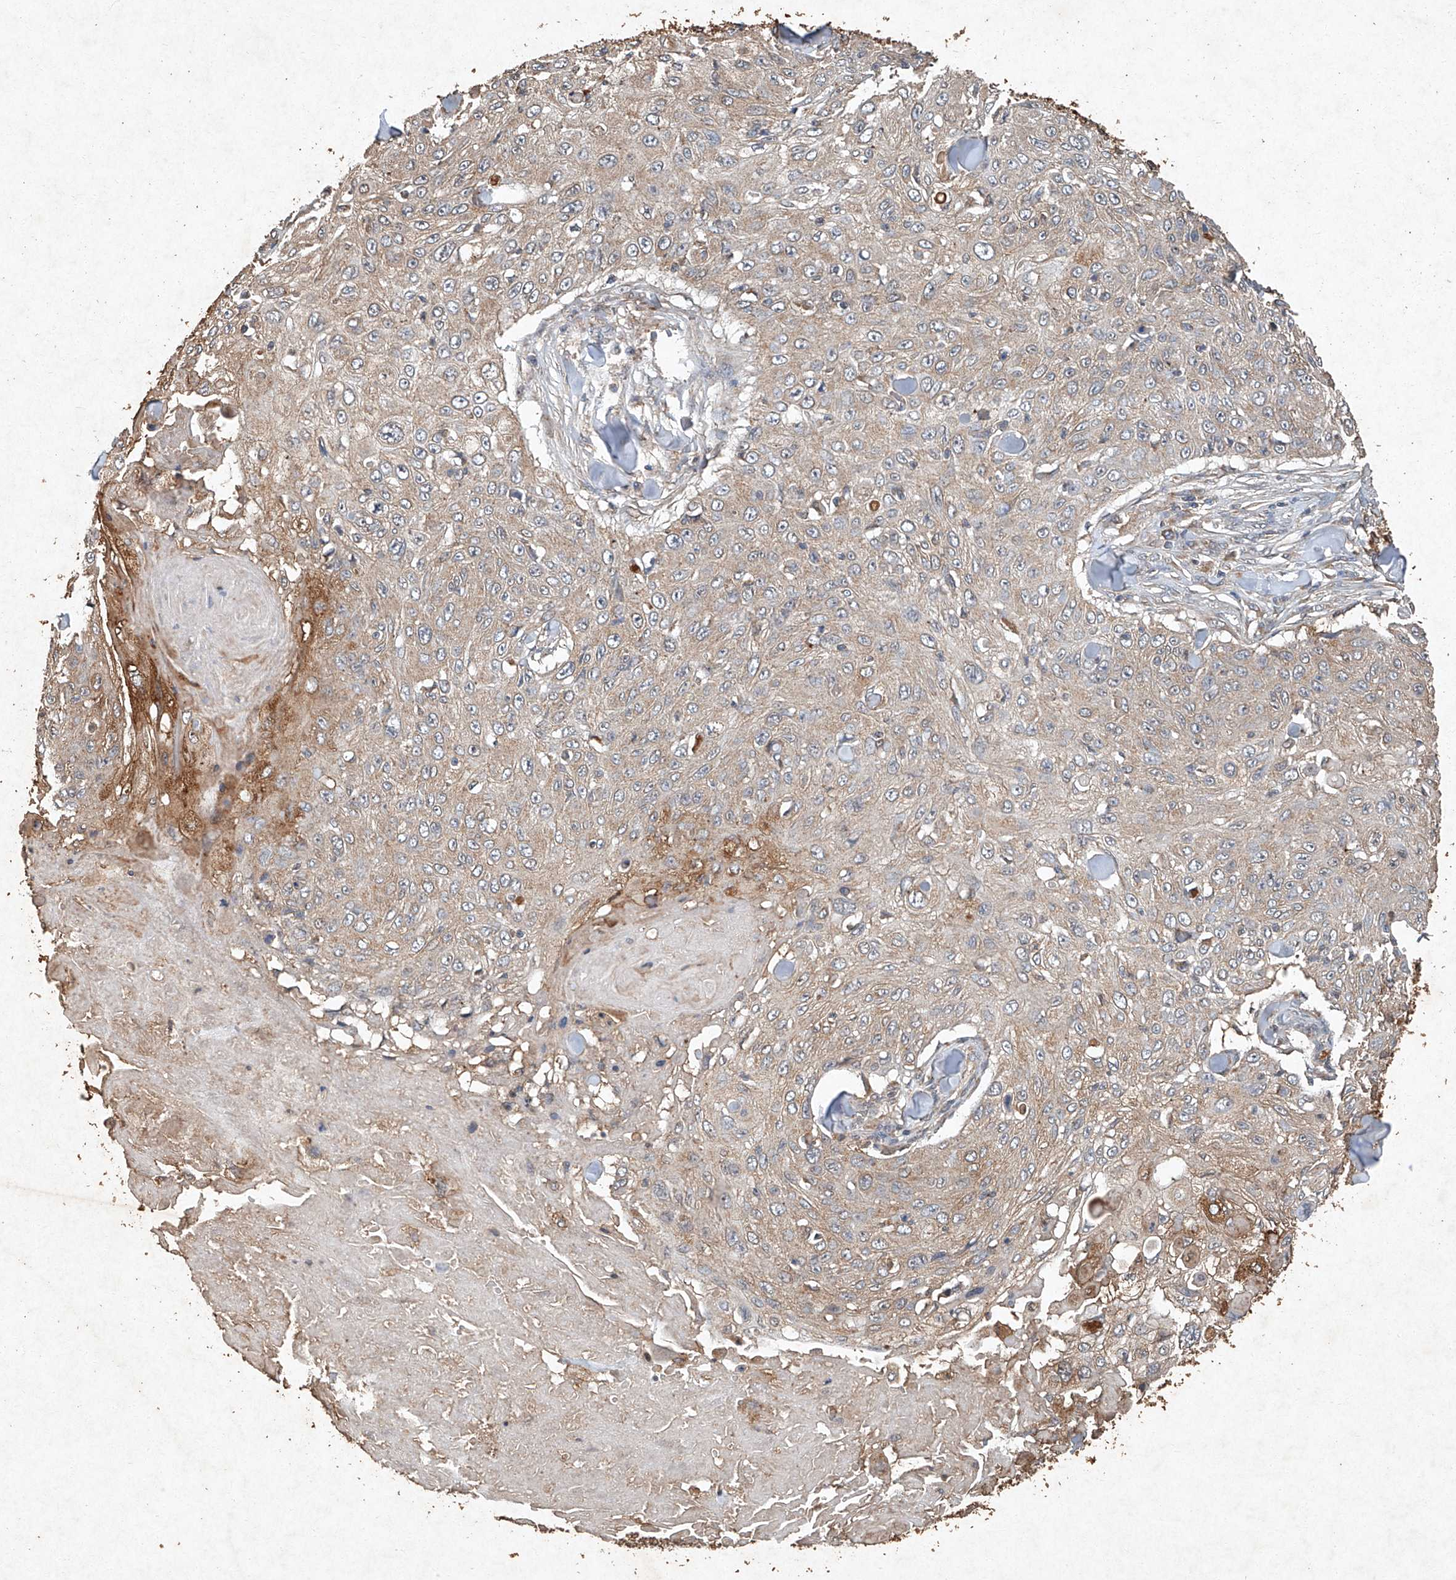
{"staining": {"intensity": "weak", "quantity": "25%-75%", "location": "cytoplasmic/membranous"}, "tissue": "skin cancer", "cell_type": "Tumor cells", "image_type": "cancer", "snomed": [{"axis": "morphology", "description": "Squamous cell carcinoma, NOS"}, {"axis": "topography", "description": "Skin"}], "caption": "Immunohistochemical staining of human skin squamous cell carcinoma shows weak cytoplasmic/membranous protein staining in approximately 25%-75% of tumor cells.", "gene": "STK3", "patient": {"sex": "male", "age": 86}}